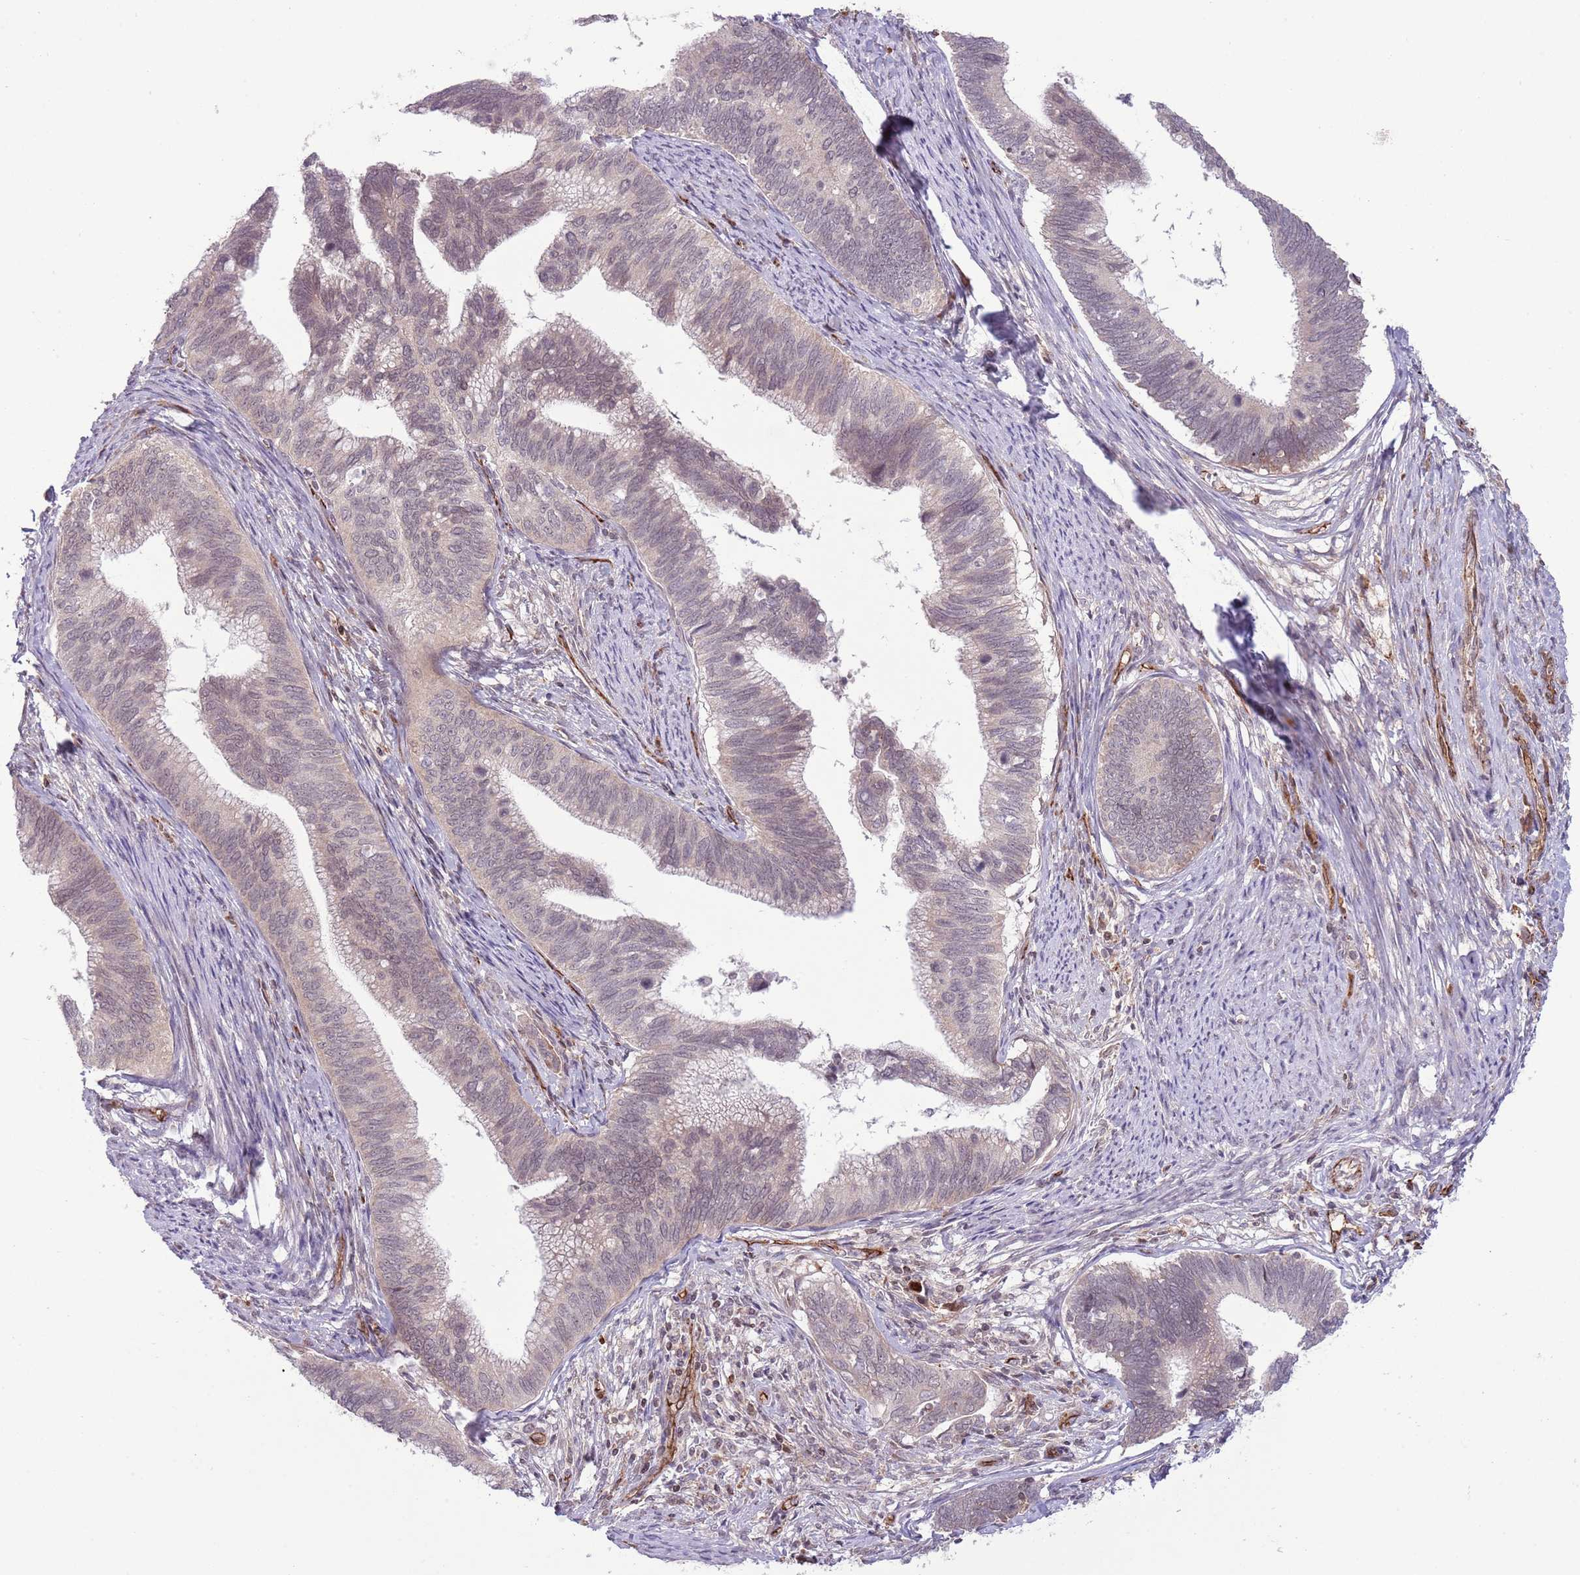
{"staining": {"intensity": "weak", "quantity": "<25%", "location": "cytoplasmic/membranous,nuclear"}, "tissue": "cervical cancer", "cell_type": "Tumor cells", "image_type": "cancer", "snomed": [{"axis": "morphology", "description": "Adenocarcinoma, NOS"}, {"axis": "topography", "description": "Cervix"}], "caption": "High power microscopy image of an IHC photomicrograph of cervical cancer (adenocarcinoma), revealing no significant positivity in tumor cells. Nuclei are stained in blue.", "gene": "DPP10", "patient": {"sex": "female", "age": 42}}